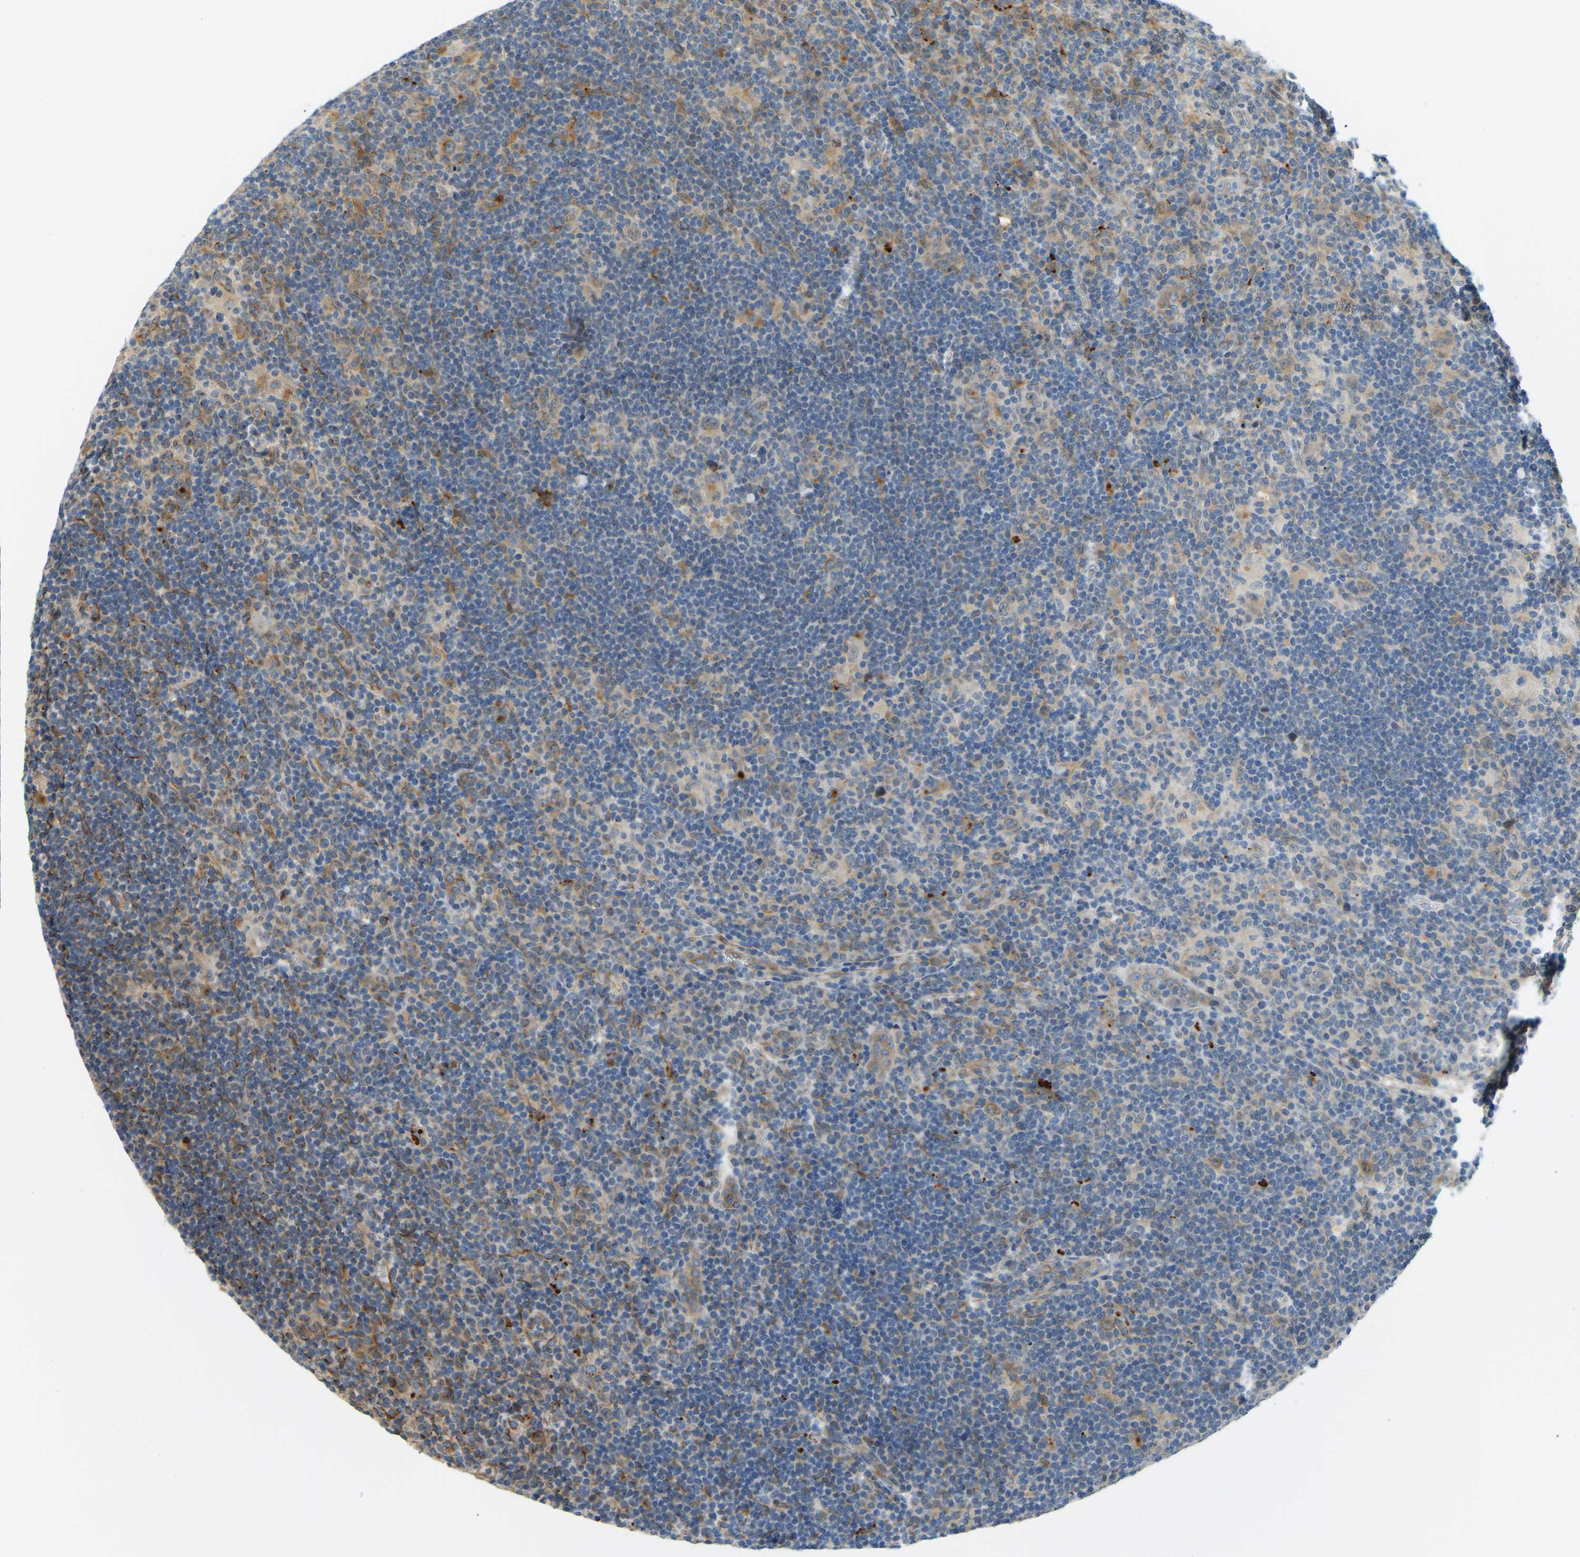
{"staining": {"intensity": "moderate", "quantity": ">75%", "location": "cytoplasmic/membranous"}, "tissue": "lymphoma", "cell_type": "Tumor cells", "image_type": "cancer", "snomed": [{"axis": "morphology", "description": "Hodgkin's disease, NOS"}, {"axis": "topography", "description": "Lymph node"}], "caption": "Immunohistochemical staining of Hodgkin's disease demonstrates moderate cytoplasmic/membranous protein expression in approximately >75% of tumor cells.", "gene": "NME8", "patient": {"sex": "female", "age": 57}}